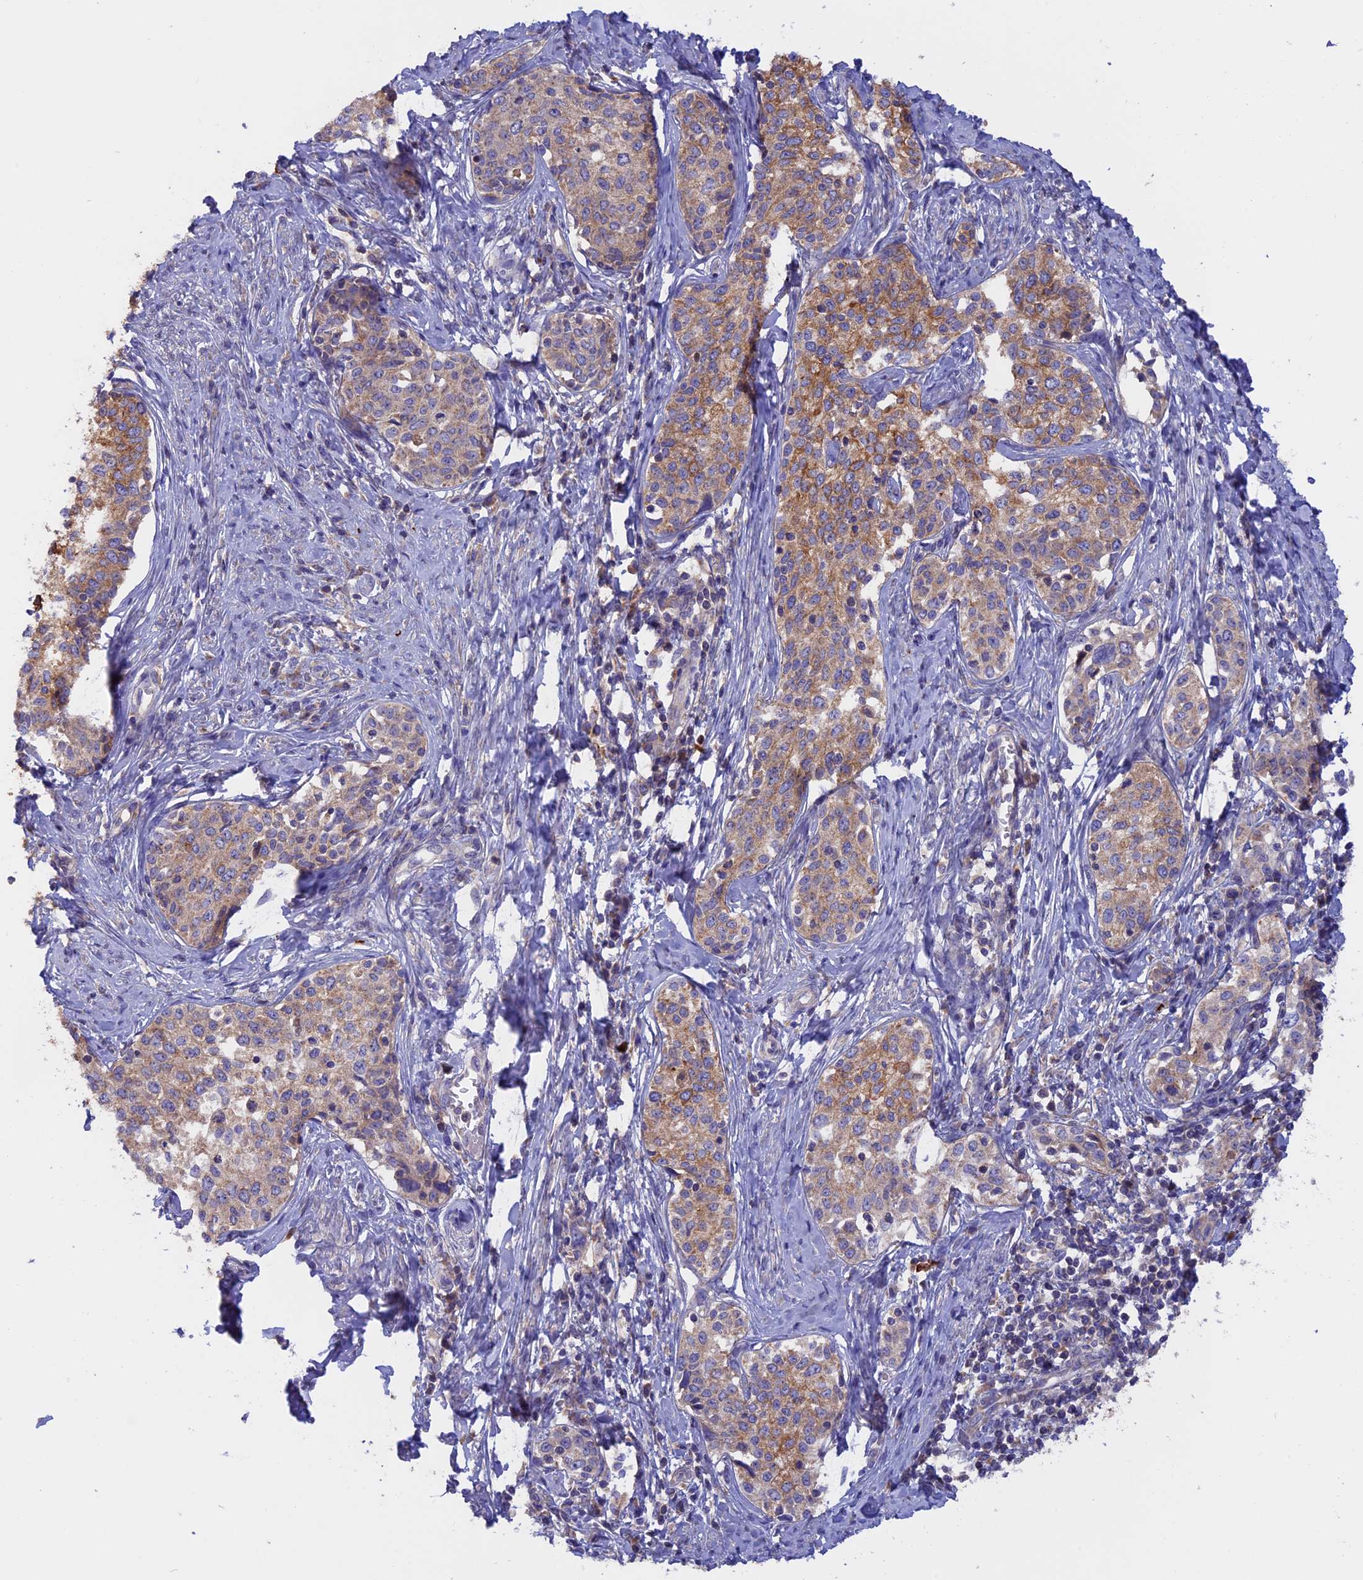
{"staining": {"intensity": "moderate", "quantity": ">75%", "location": "cytoplasmic/membranous"}, "tissue": "cervical cancer", "cell_type": "Tumor cells", "image_type": "cancer", "snomed": [{"axis": "morphology", "description": "Squamous cell carcinoma, NOS"}, {"axis": "morphology", "description": "Adenocarcinoma, NOS"}, {"axis": "topography", "description": "Cervix"}], "caption": "Tumor cells display moderate cytoplasmic/membranous expression in about >75% of cells in cervical cancer.", "gene": "PTPN9", "patient": {"sex": "female", "age": 52}}